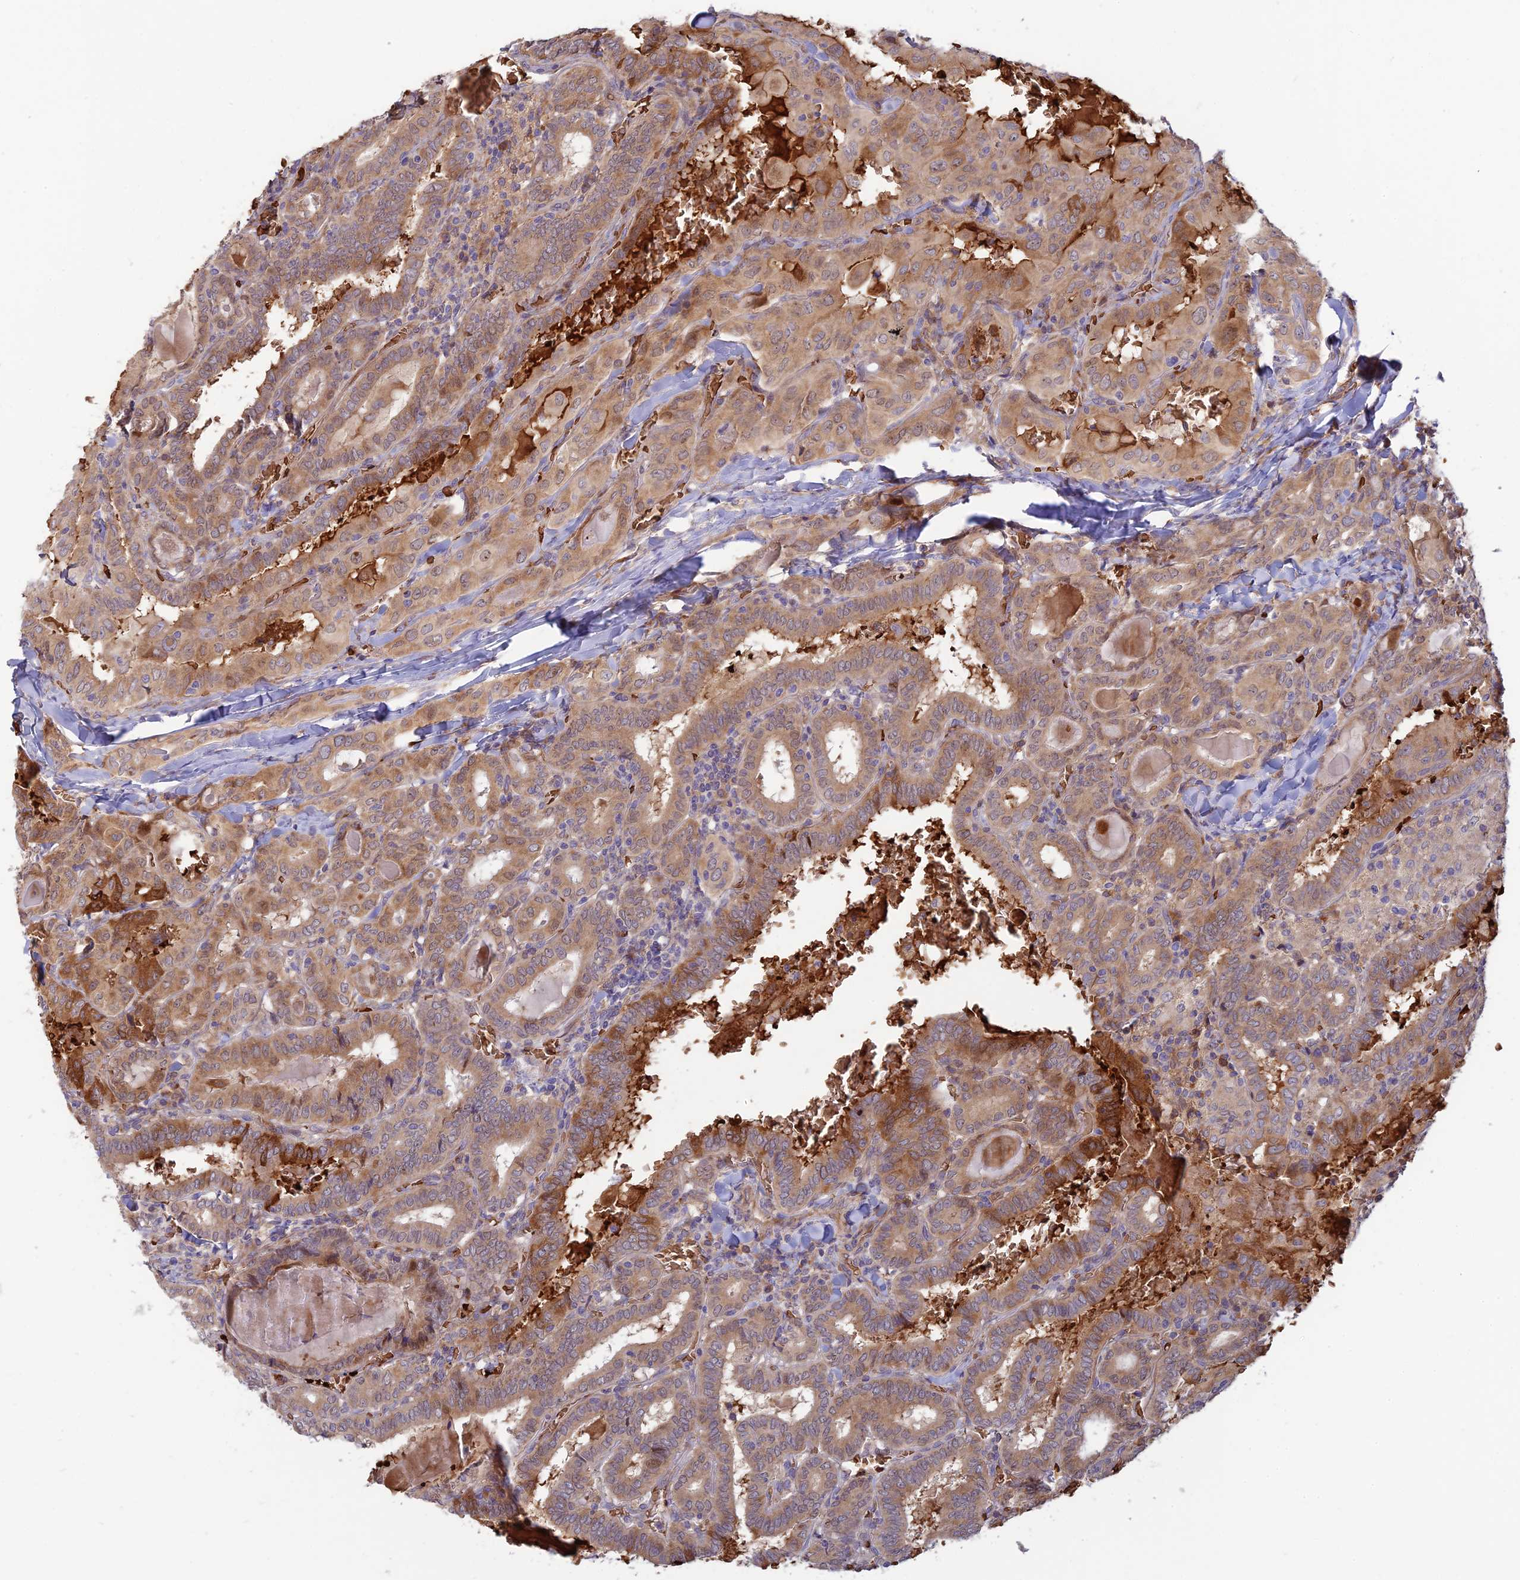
{"staining": {"intensity": "moderate", "quantity": ">75%", "location": "cytoplasmic/membranous"}, "tissue": "thyroid cancer", "cell_type": "Tumor cells", "image_type": "cancer", "snomed": [{"axis": "morphology", "description": "Papillary adenocarcinoma, NOS"}, {"axis": "topography", "description": "Thyroid gland"}], "caption": "High-power microscopy captured an immunohistochemistry (IHC) micrograph of papillary adenocarcinoma (thyroid), revealing moderate cytoplasmic/membranous expression in about >75% of tumor cells.", "gene": "UFSP2", "patient": {"sex": "female", "age": 72}}